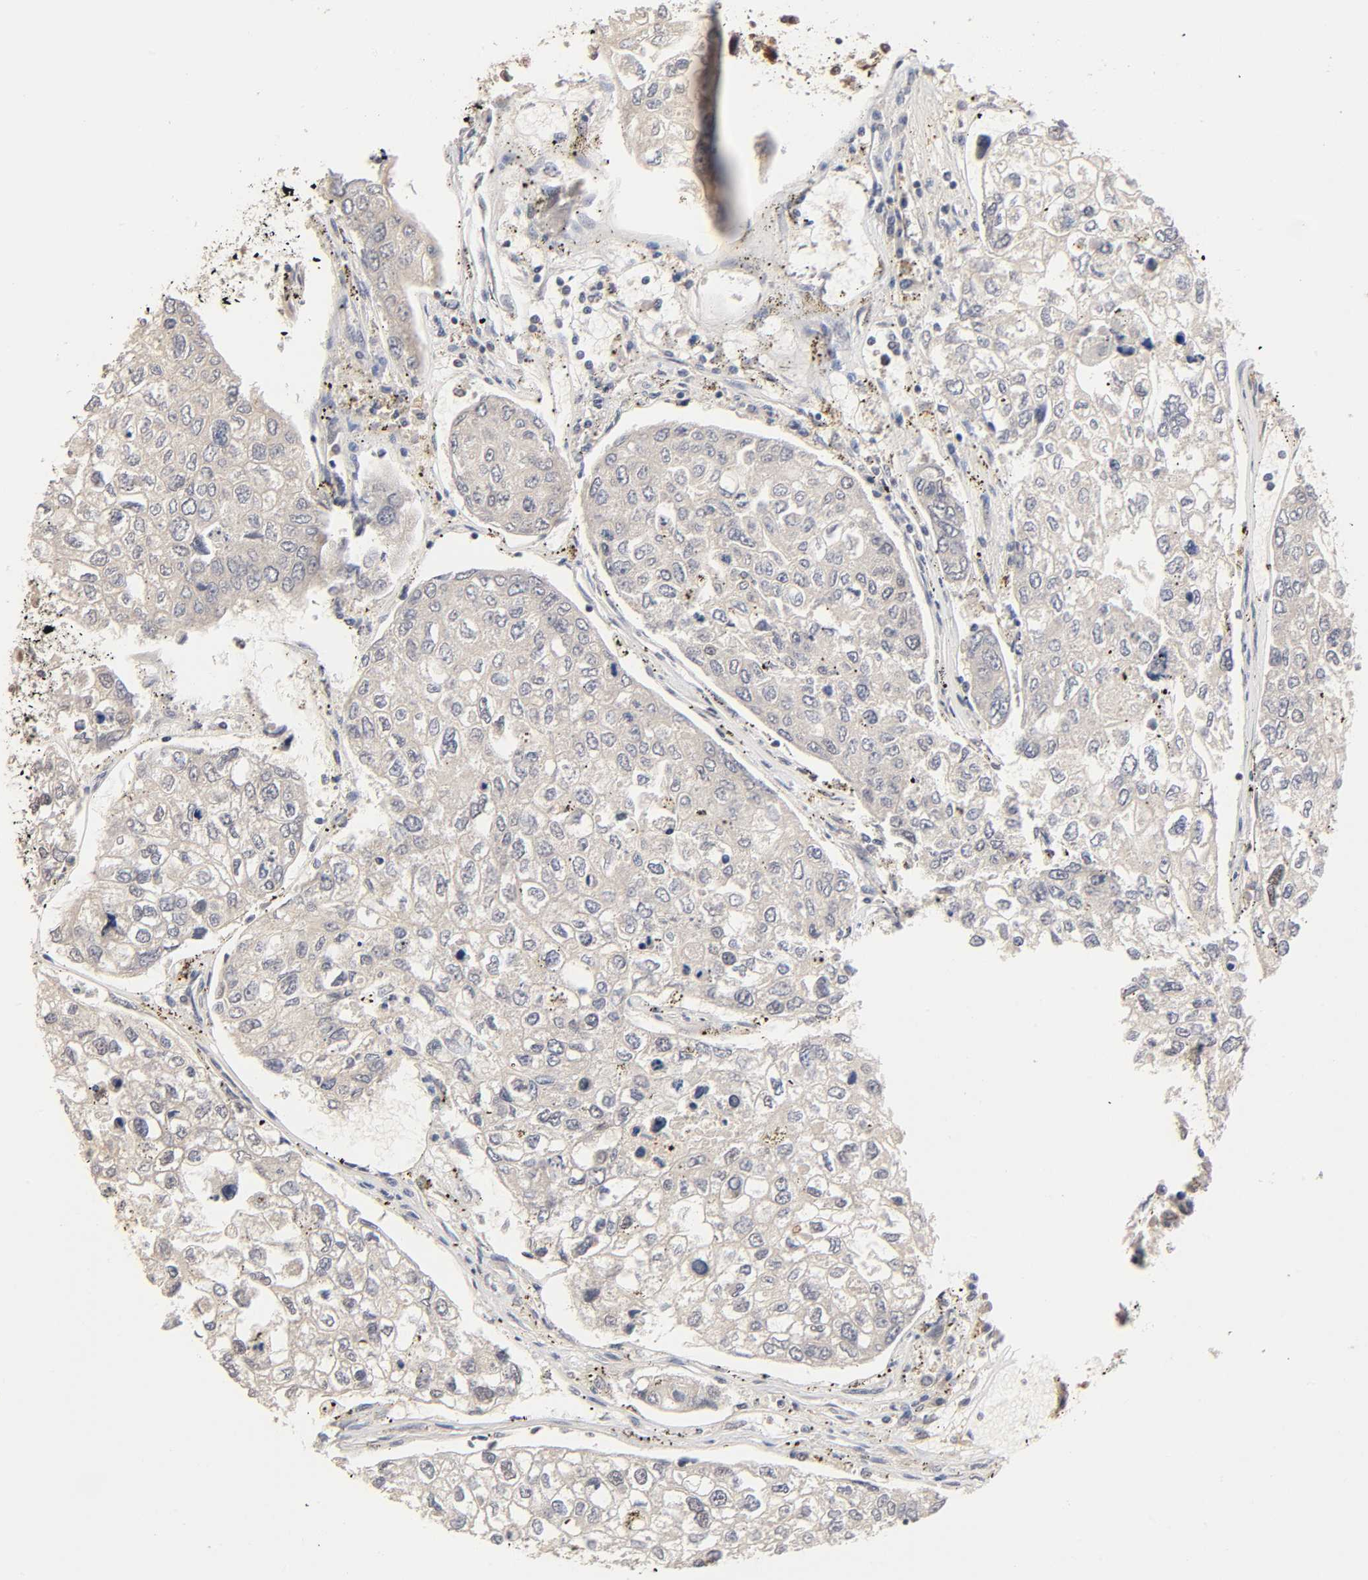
{"staining": {"intensity": "weak", "quantity": "25%-75%", "location": "cytoplasmic/membranous"}, "tissue": "urothelial cancer", "cell_type": "Tumor cells", "image_type": "cancer", "snomed": [{"axis": "morphology", "description": "Urothelial carcinoma, High grade"}, {"axis": "topography", "description": "Lymph node"}, {"axis": "topography", "description": "Urinary bladder"}], "caption": "Tumor cells exhibit low levels of weak cytoplasmic/membranous positivity in approximately 25%-75% of cells in urothelial cancer.", "gene": "EP300", "patient": {"sex": "male", "age": 51}}